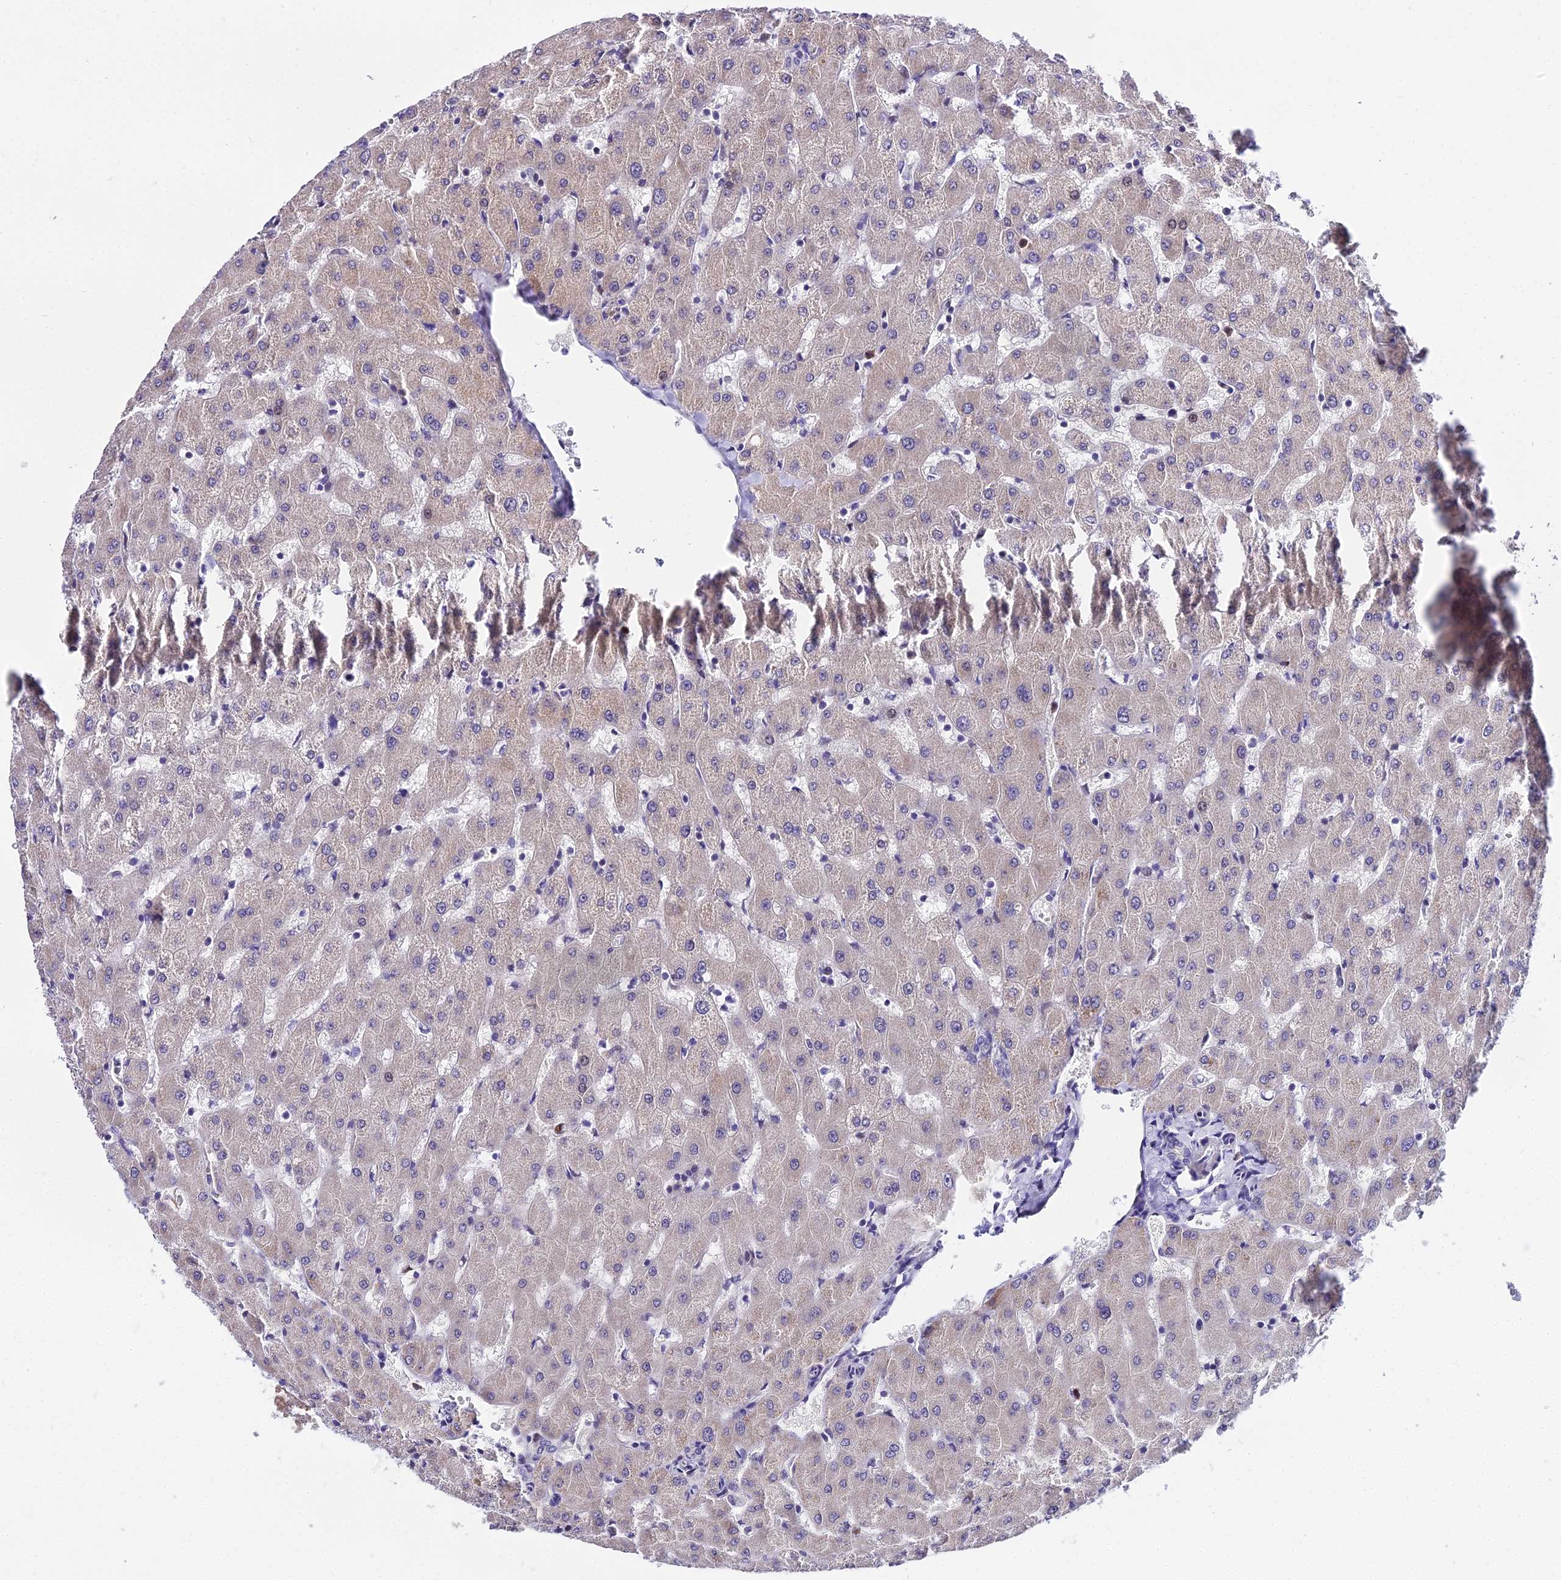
{"staining": {"intensity": "negative", "quantity": "none", "location": "none"}, "tissue": "liver", "cell_type": "Cholangiocytes", "image_type": "normal", "snomed": [{"axis": "morphology", "description": "Normal tissue, NOS"}, {"axis": "topography", "description": "Liver"}], "caption": "Cholangiocytes show no significant staining in normal liver.", "gene": "TRIML2", "patient": {"sex": "female", "age": 63}}